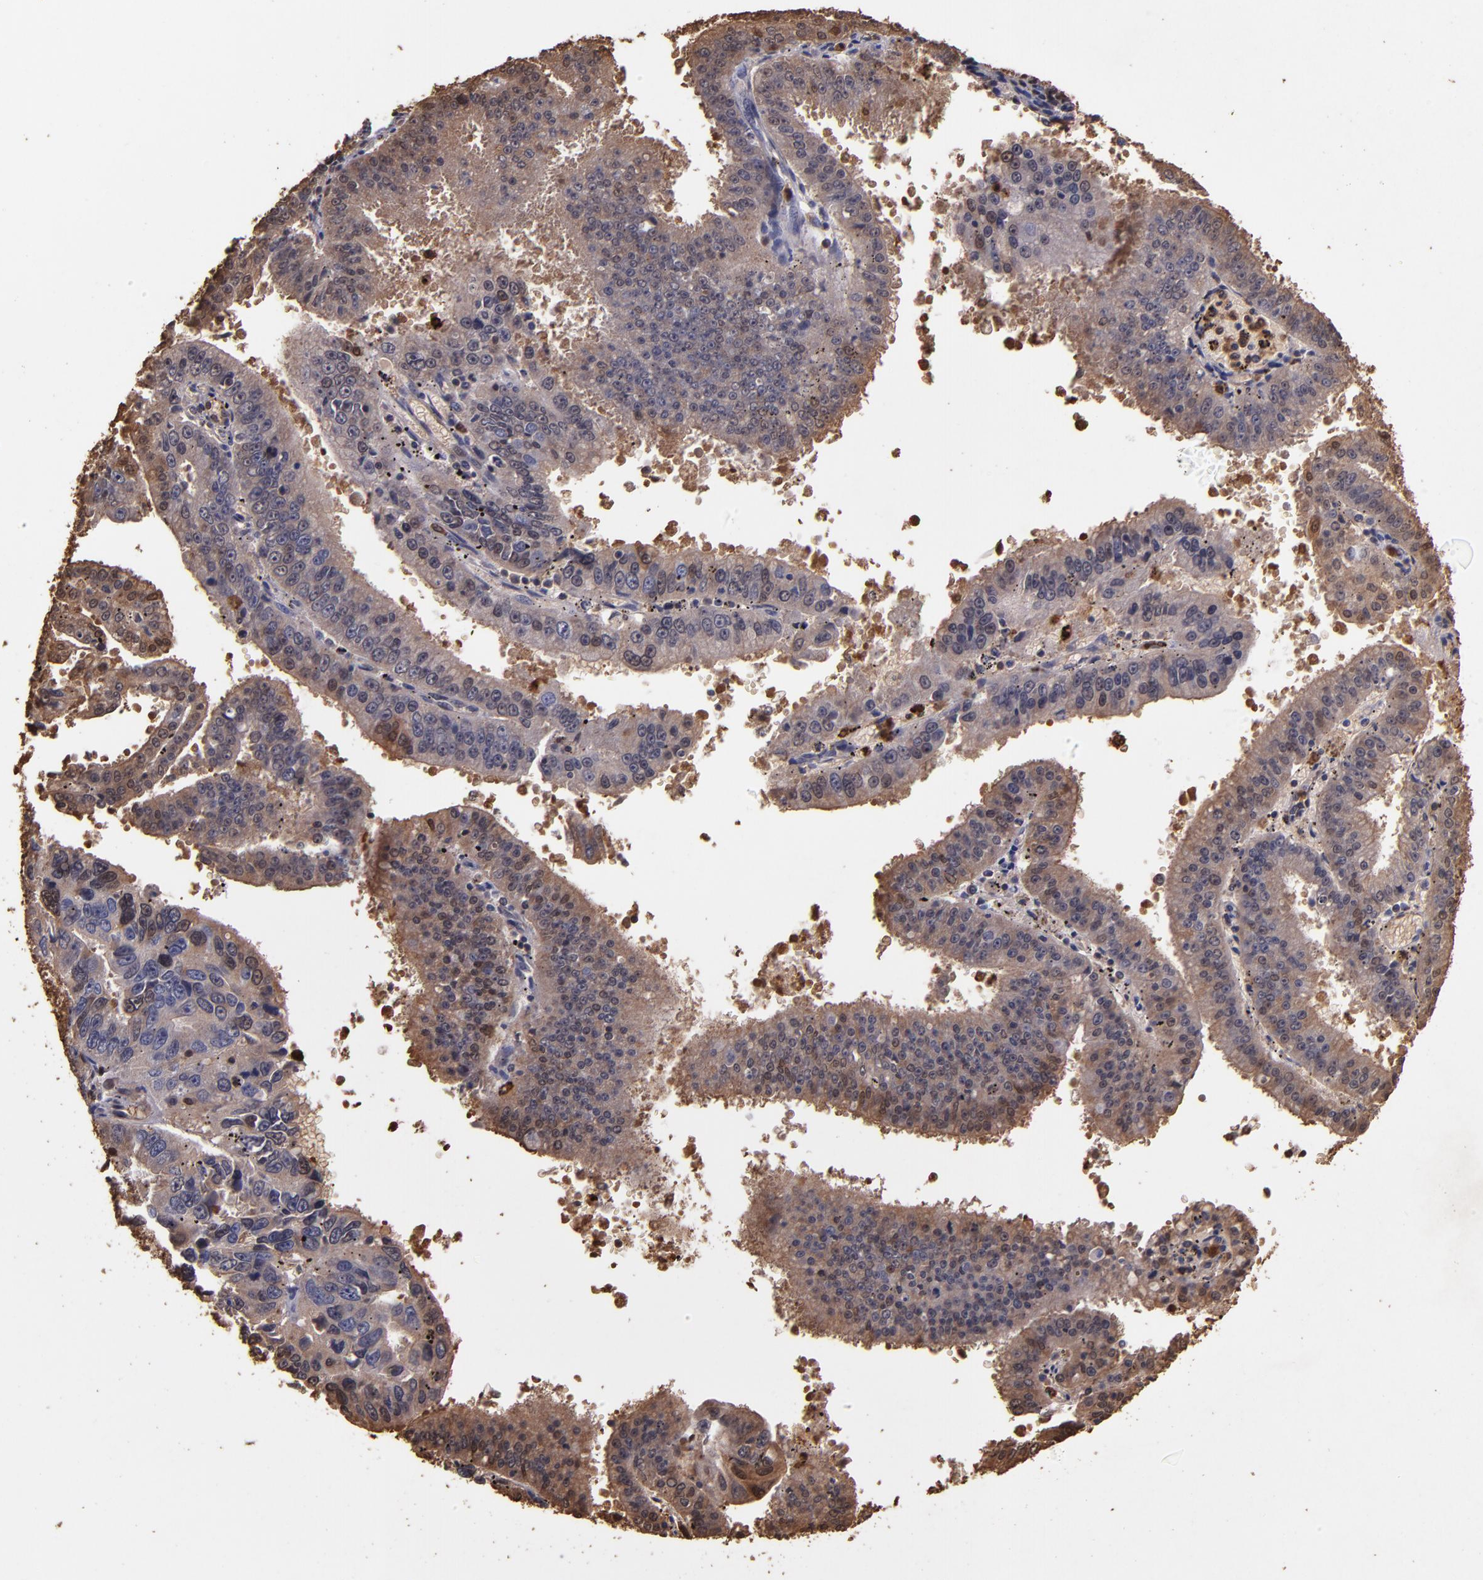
{"staining": {"intensity": "weak", "quantity": ">75%", "location": "cytoplasmic/membranous"}, "tissue": "endometrial cancer", "cell_type": "Tumor cells", "image_type": "cancer", "snomed": [{"axis": "morphology", "description": "Adenocarcinoma, NOS"}, {"axis": "topography", "description": "Endometrium"}], "caption": "Immunohistochemistry of human adenocarcinoma (endometrial) shows low levels of weak cytoplasmic/membranous staining in about >75% of tumor cells.", "gene": "S100A6", "patient": {"sex": "female", "age": 66}}